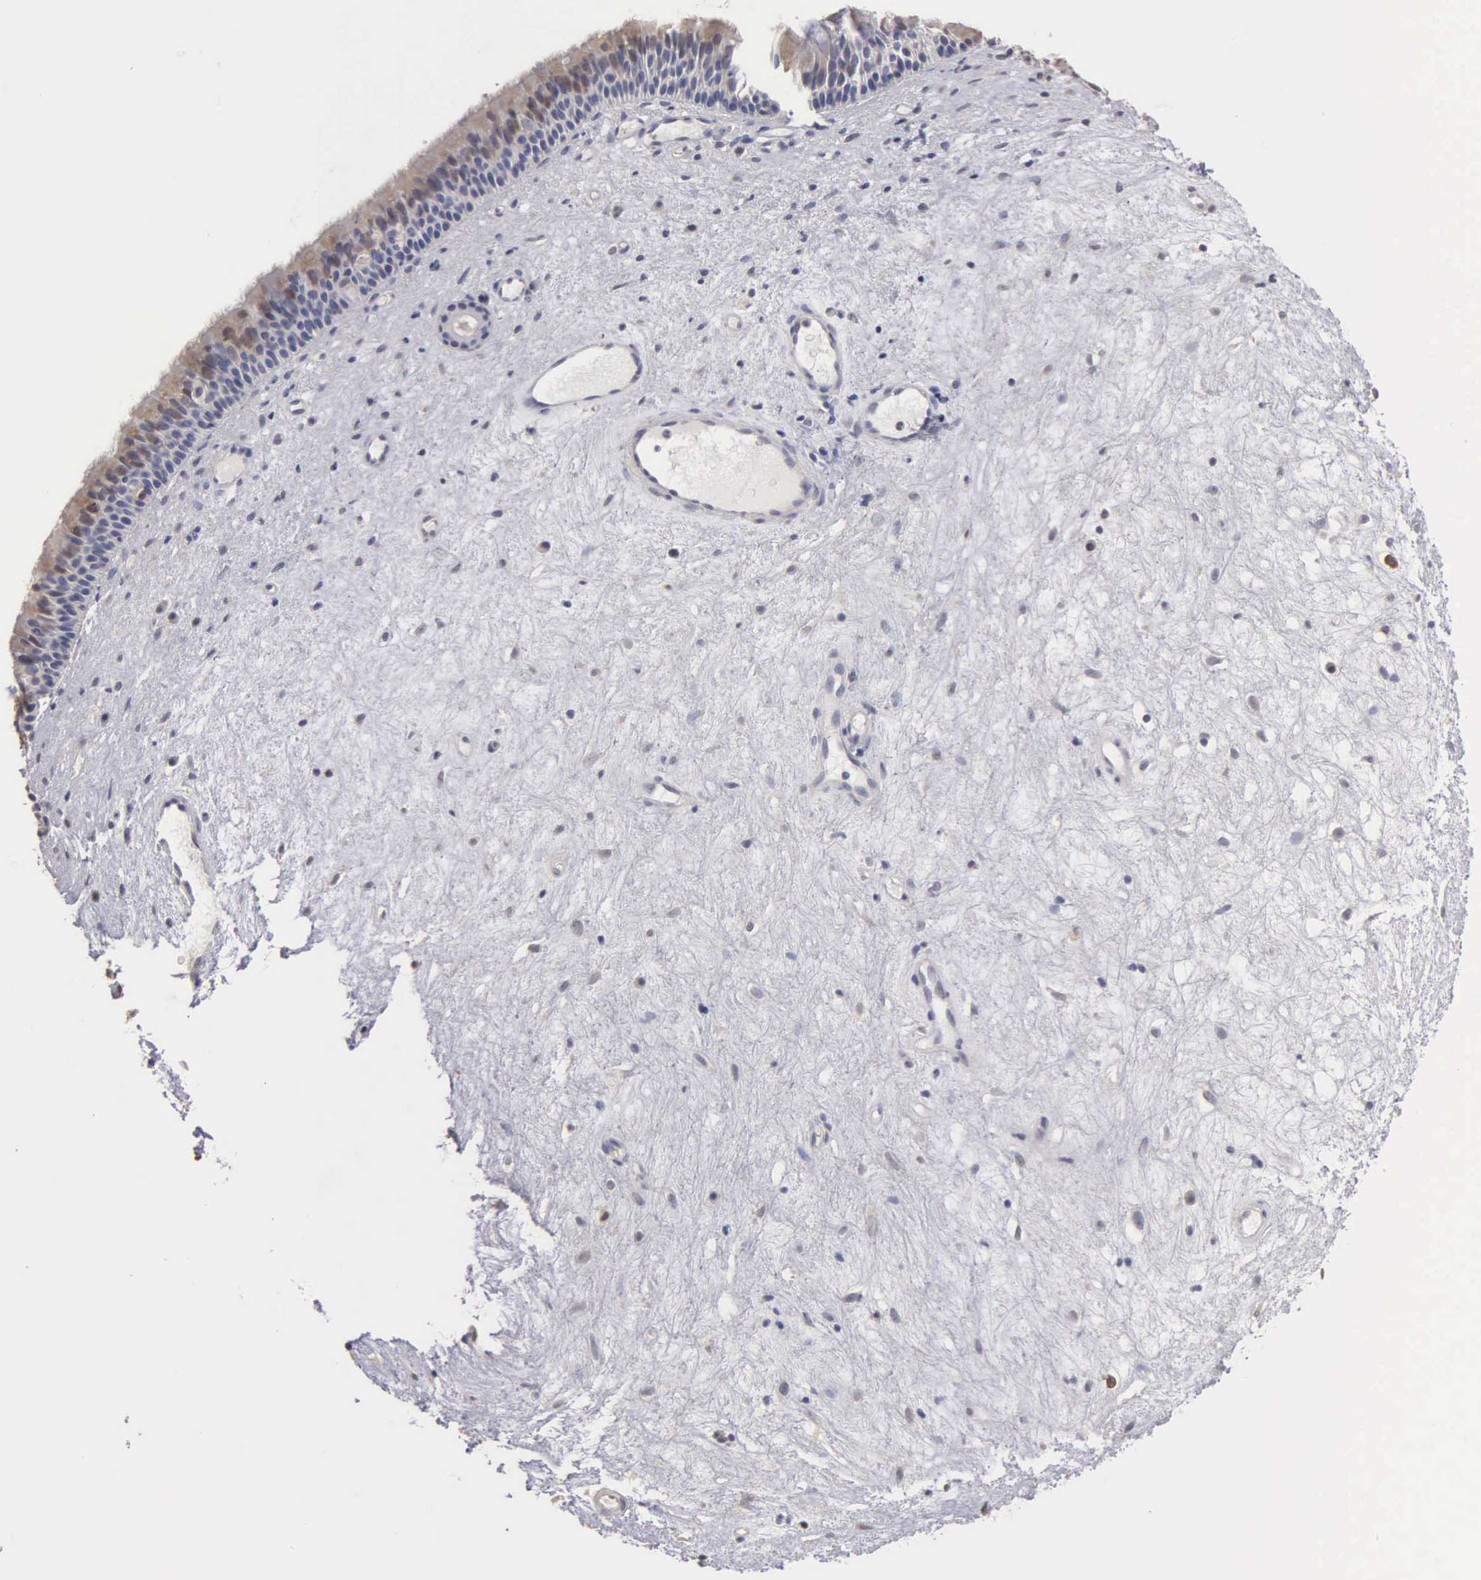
{"staining": {"intensity": "weak", "quantity": ">75%", "location": "cytoplasmic/membranous"}, "tissue": "nasopharynx", "cell_type": "Respiratory epithelial cells", "image_type": "normal", "snomed": [{"axis": "morphology", "description": "Normal tissue, NOS"}, {"axis": "topography", "description": "Nasopharynx"}], "caption": "A brown stain shows weak cytoplasmic/membranous staining of a protein in respiratory epithelial cells of benign human nasopharynx. (IHC, brightfield microscopy, high magnification).", "gene": "ENO3", "patient": {"sex": "female", "age": 78}}